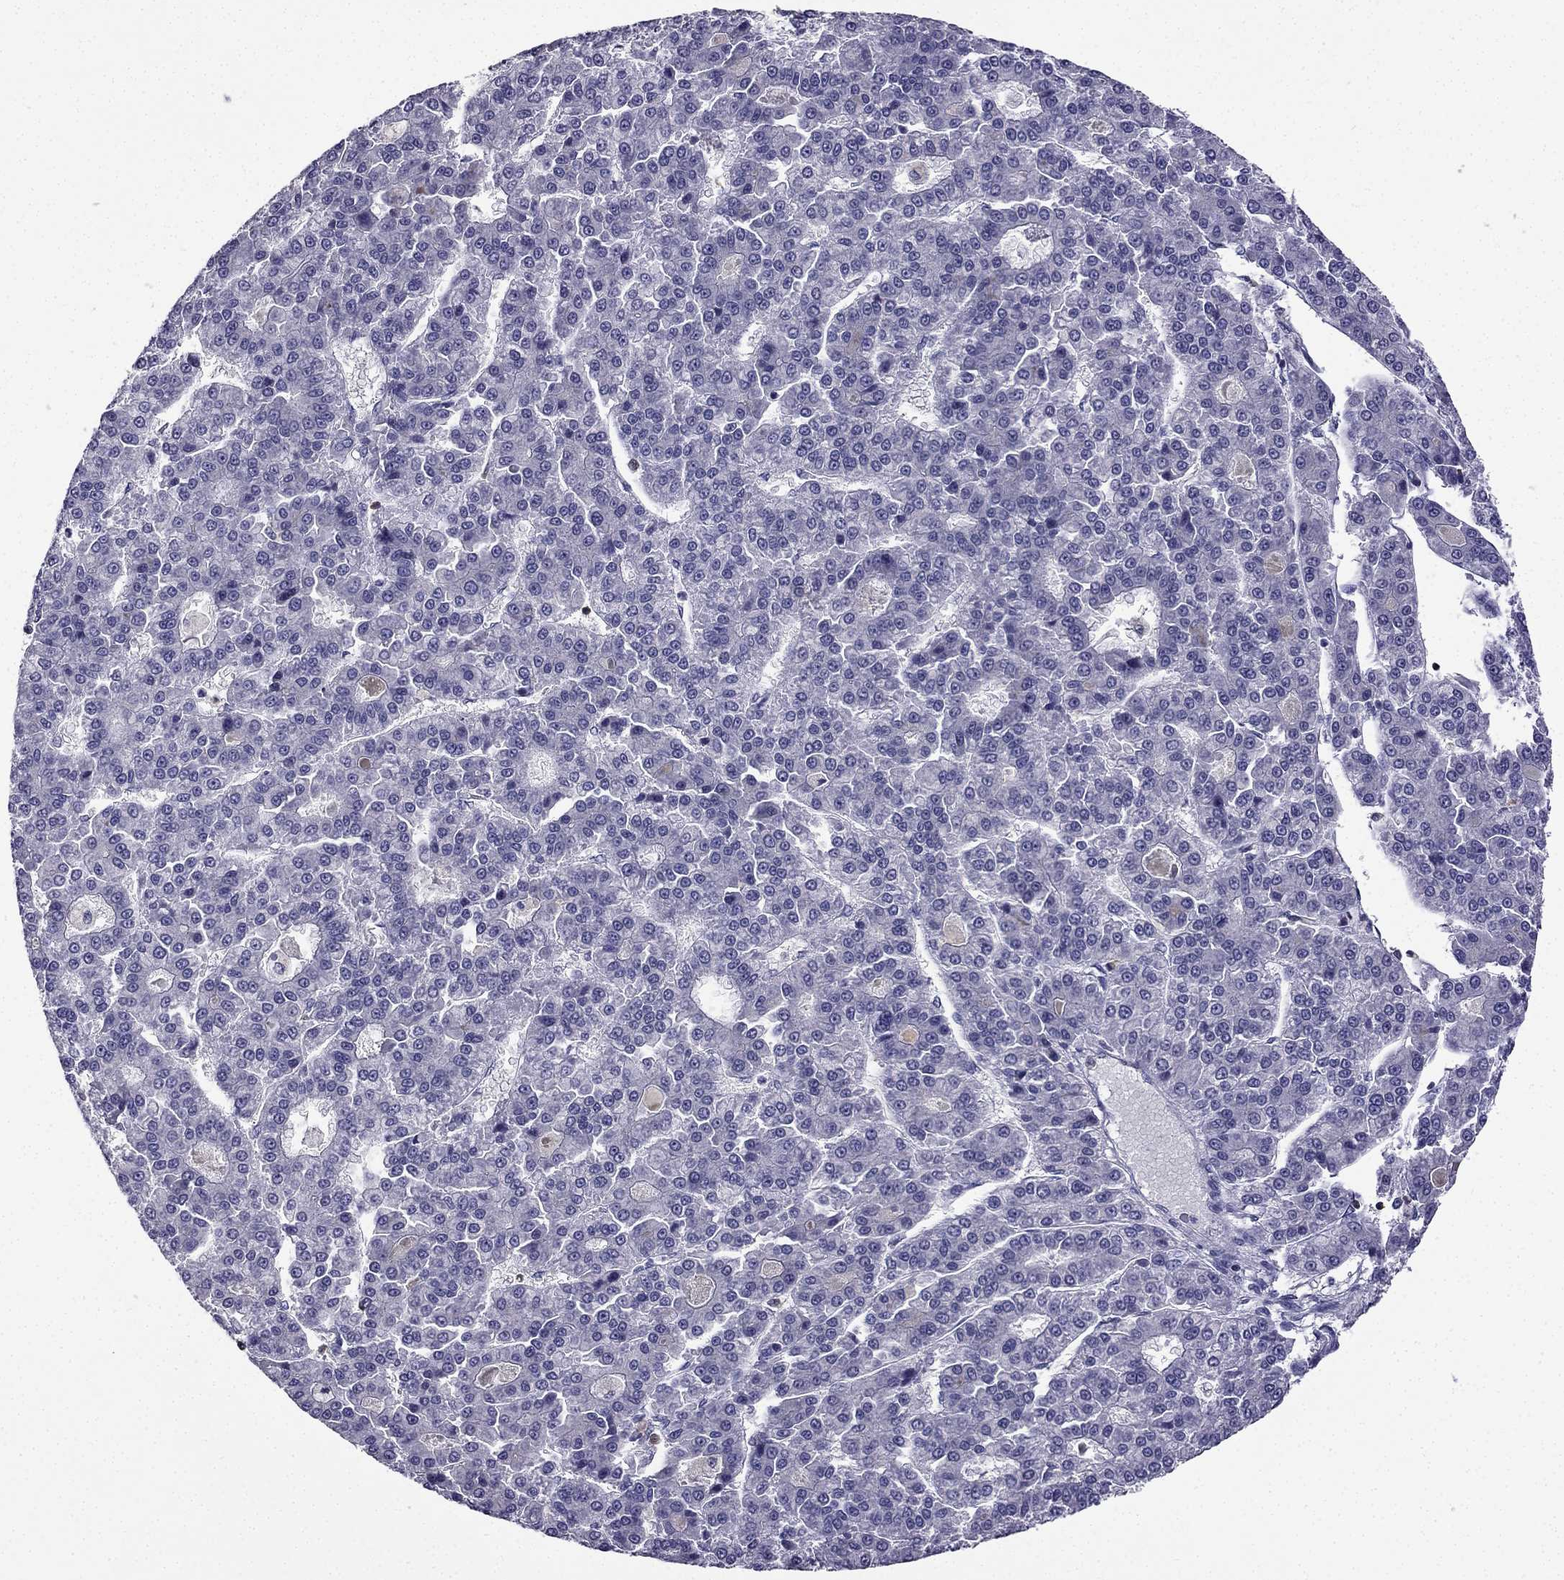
{"staining": {"intensity": "negative", "quantity": "none", "location": "none"}, "tissue": "liver cancer", "cell_type": "Tumor cells", "image_type": "cancer", "snomed": [{"axis": "morphology", "description": "Carcinoma, Hepatocellular, NOS"}, {"axis": "topography", "description": "Liver"}], "caption": "Liver hepatocellular carcinoma stained for a protein using IHC exhibits no staining tumor cells.", "gene": "CCK", "patient": {"sex": "male", "age": 70}}